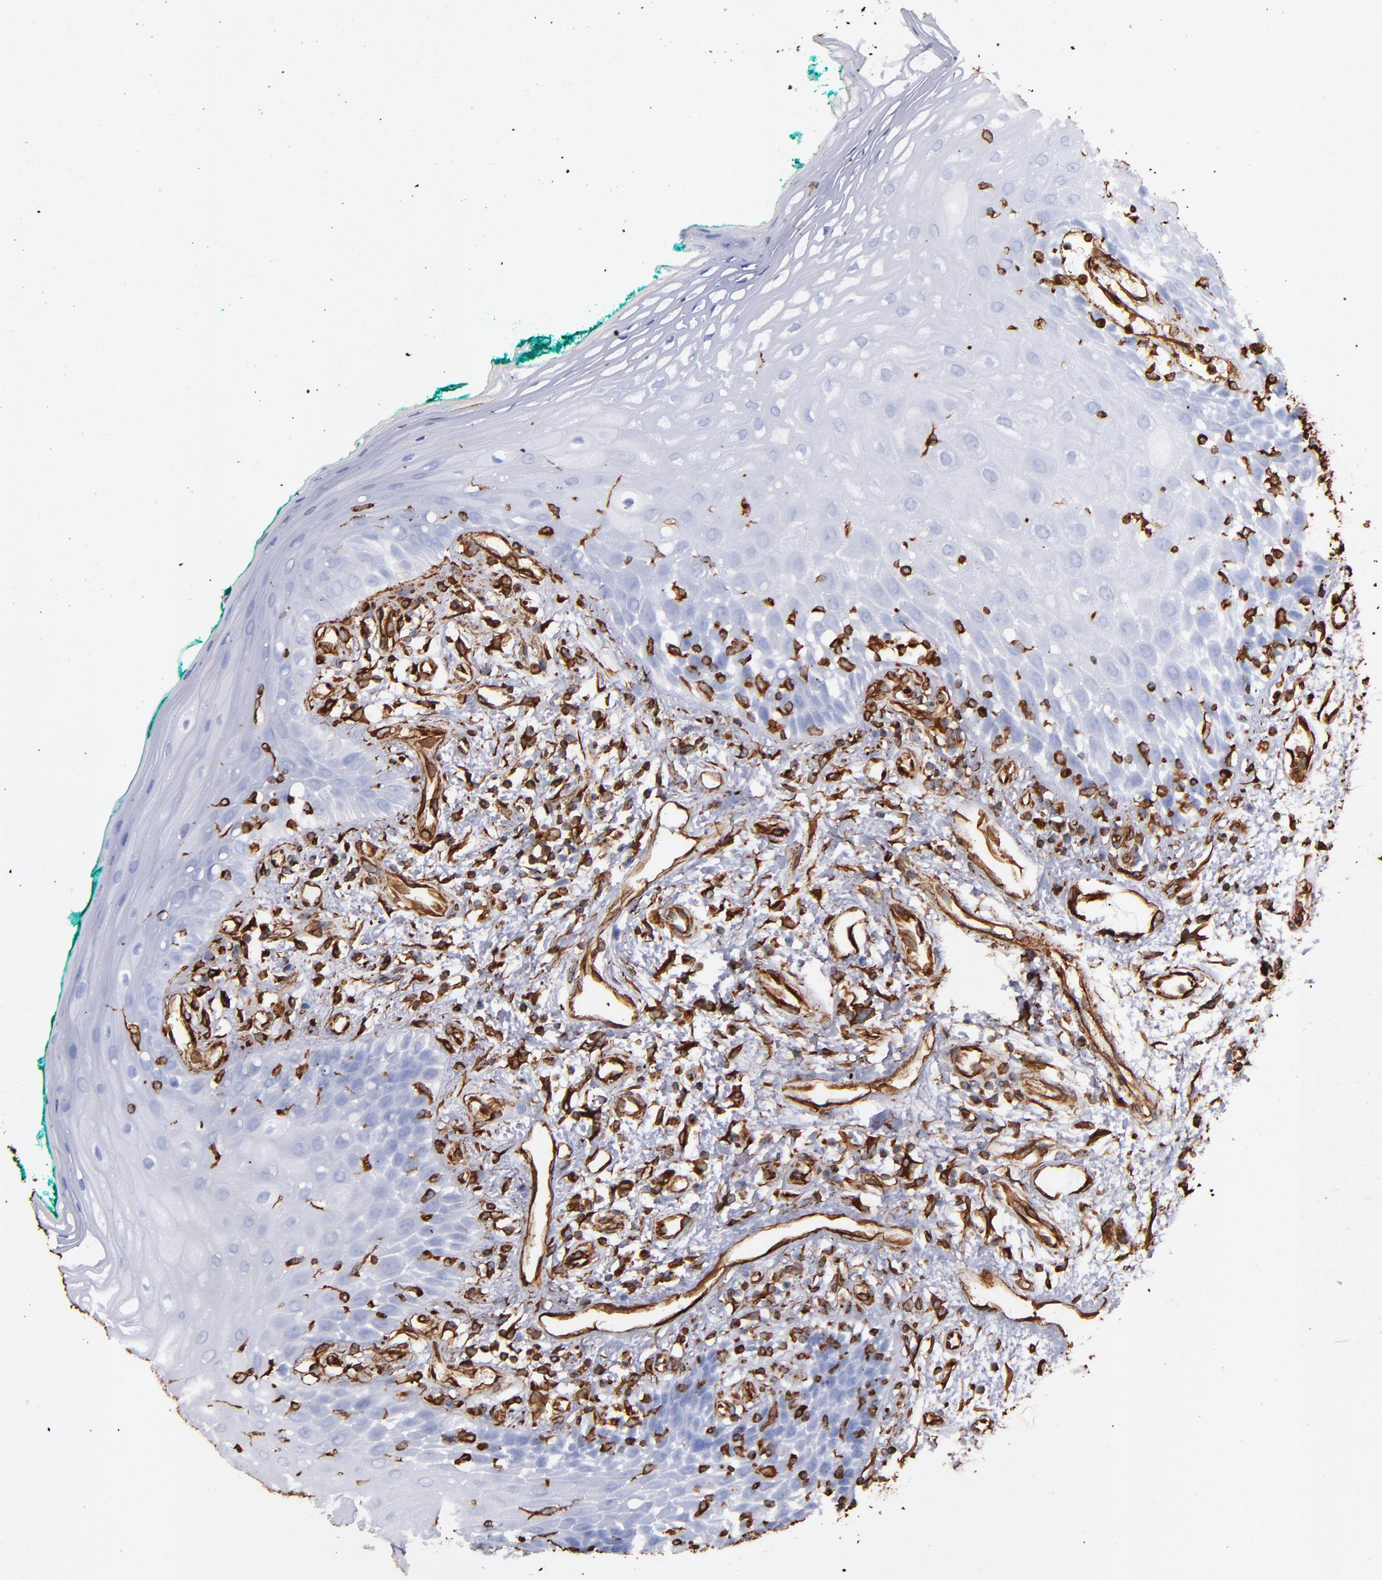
{"staining": {"intensity": "strong", "quantity": "<25%", "location": "cytoplasmic/membranous"}, "tissue": "oral mucosa", "cell_type": "Squamous epithelial cells", "image_type": "normal", "snomed": [{"axis": "morphology", "description": "Normal tissue, NOS"}, {"axis": "morphology", "description": "Squamous cell carcinoma, NOS"}, {"axis": "topography", "description": "Skeletal muscle"}, {"axis": "topography", "description": "Oral tissue"}, {"axis": "topography", "description": "Head-Neck"}], "caption": "A brown stain labels strong cytoplasmic/membranous expression of a protein in squamous epithelial cells of benign human oral mucosa. The protein is stained brown, and the nuclei are stained in blue (DAB IHC with brightfield microscopy, high magnification).", "gene": "VIM", "patient": {"sex": "female", "age": 84}}